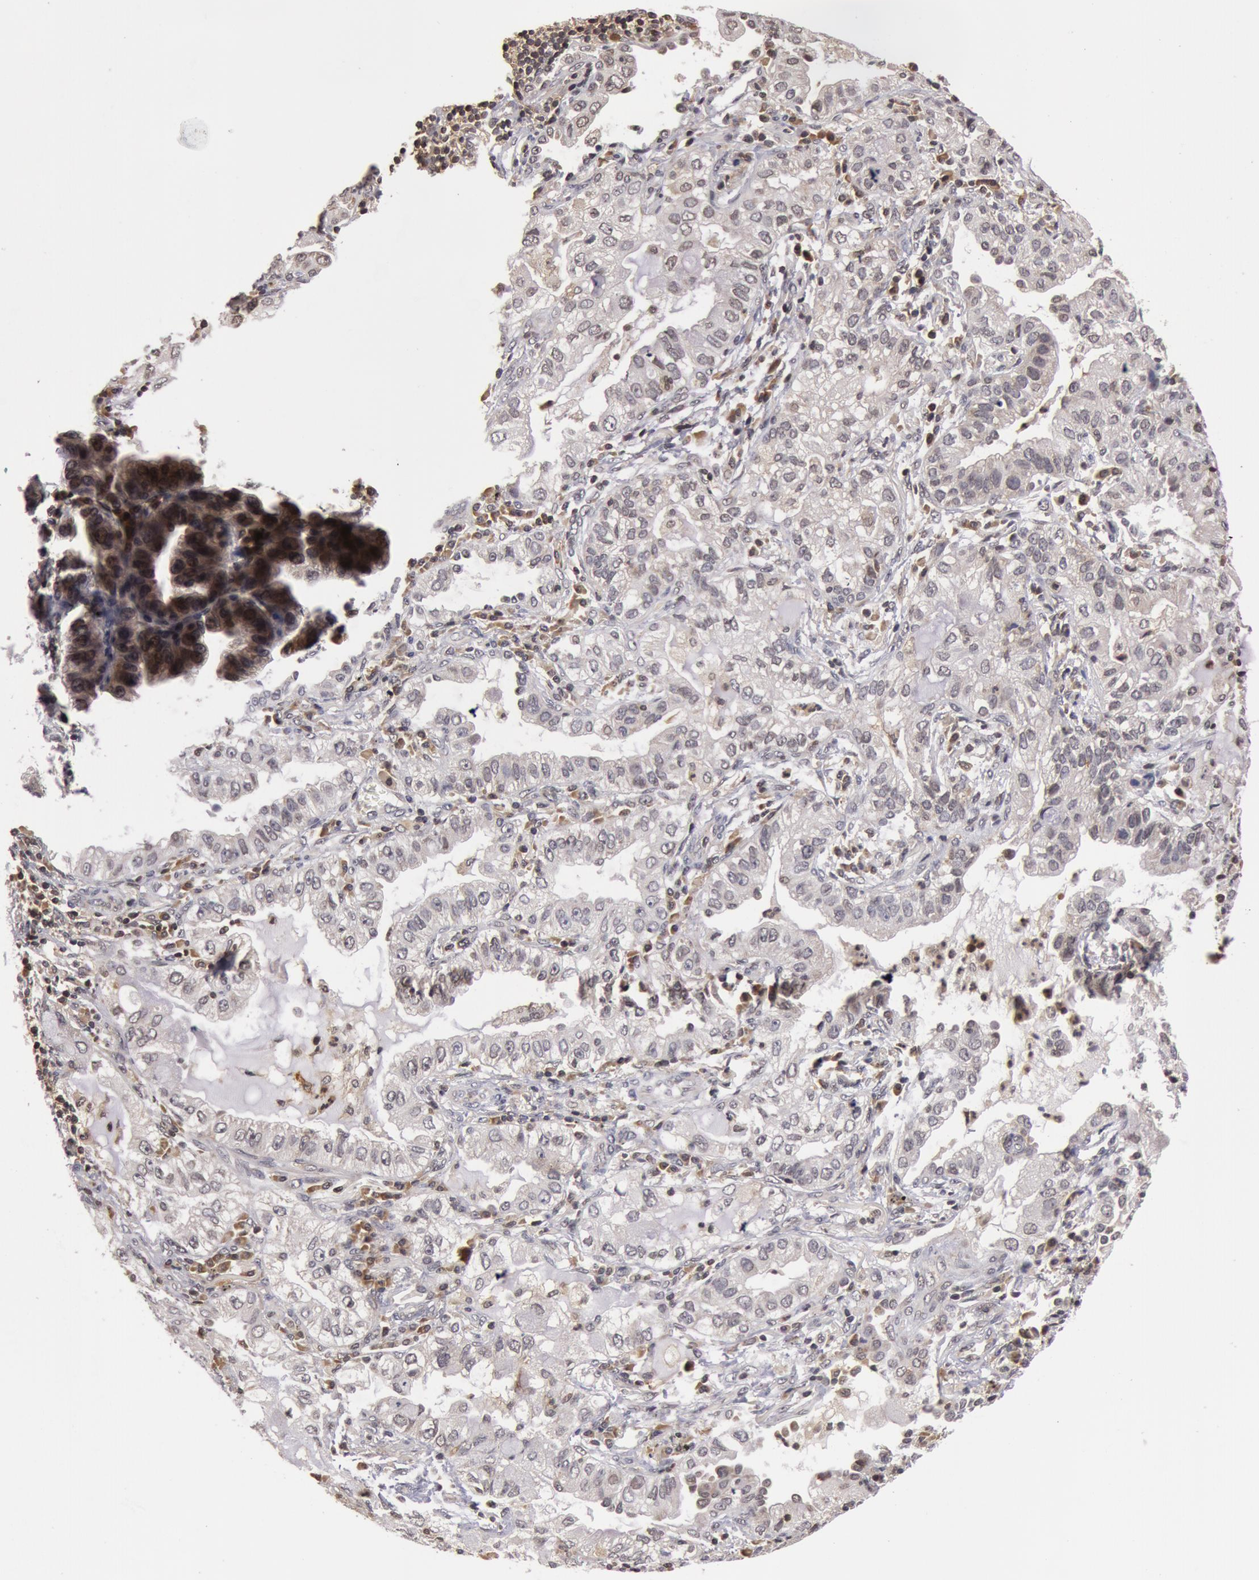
{"staining": {"intensity": "negative", "quantity": "none", "location": "none"}, "tissue": "lung cancer", "cell_type": "Tumor cells", "image_type": "cancer", "snomed": [{"axis": "morphology", "description": "Adenocarcinoma, NOS"}, {"axis": "topography", "description": "Lung"}], "caption": "Immunohistochemistry (IHC) of lung adenocarcinoma shows no positivity in tumor cells.", "gene": "ZNF350", "patient": {"sex": "female", "age": 50}}